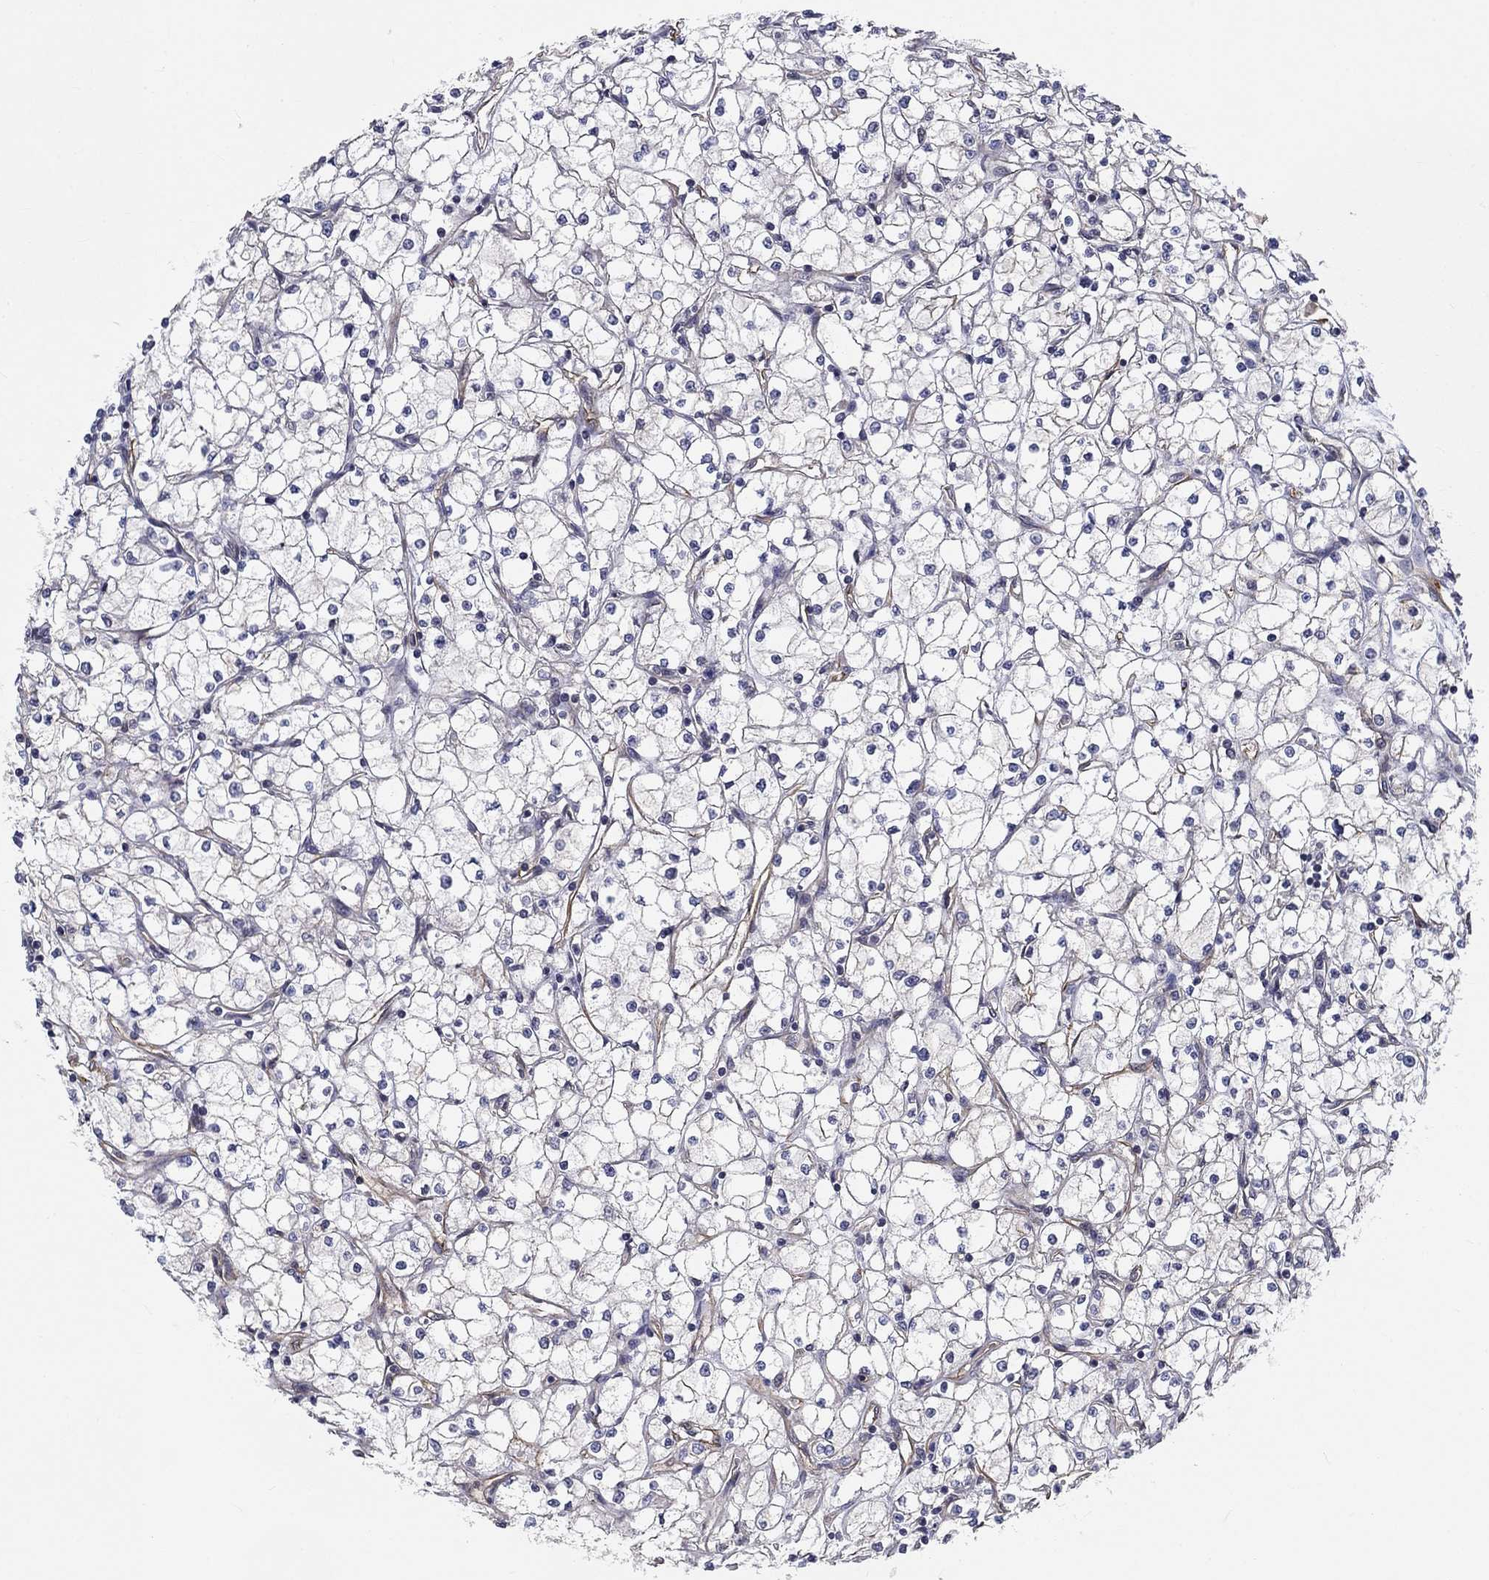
{"staining": {"intensity": "negative", "quantity": "none", "location": "none"}, "tissue": "renal cancer", "cell_type": "Tumor cells", "image_type": "cancer", "snomed": [{"axis": "morphology", "description": "Adenocarcinoma, NOS"}, {"axis": "topography", "description": "Kidney"}], "caption": "Renal adenocarcinoma stained for a protein using immunohistochemistry (IHC) shows no staining tumor cells.", "gene": "SYNC", "patient": {"sex": "male", "age": 67}}